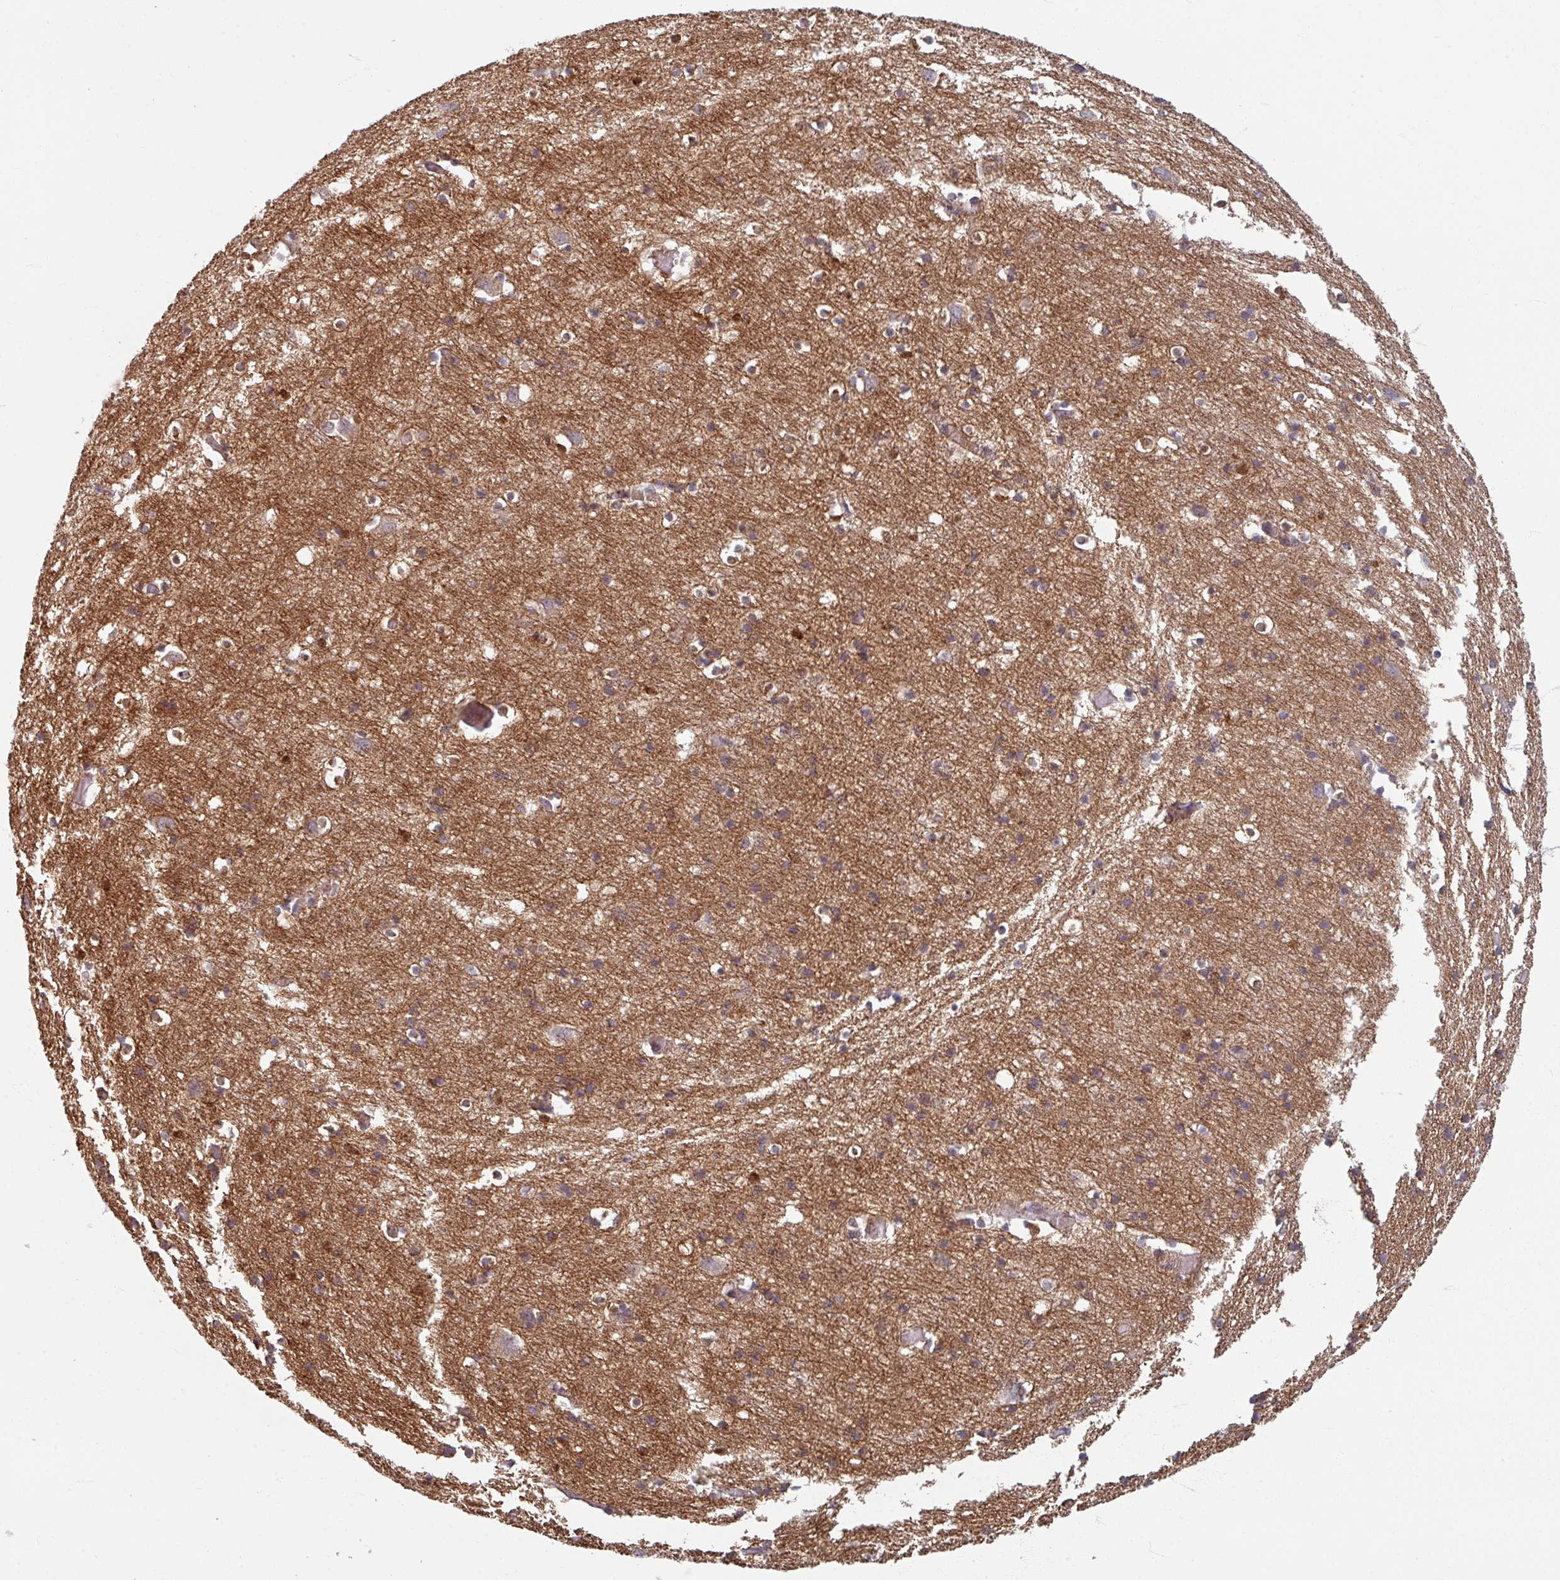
{"staining": {"intensity": "negative", "quantity": "none", "location": "none"}, "tissue": "cerebral cortex", "cell_type": "Endothelial cells", "image_type": "normal", "snomed": [{"axis": "morphology", "description": "Normal tissue, NOS"}, {"axis": "topography", "description": "Cerebral cortex"}], "caption": "Immunohistochemistry (IHC) of unremarkable human cerebral cortex reveals no expression in endothelial cells. (DAB immunohistochemistry visualized using brightfield microscopy, high magnification).", "gene": "GABARAPL1", "patient": {"sex": "male", "age": 70}}